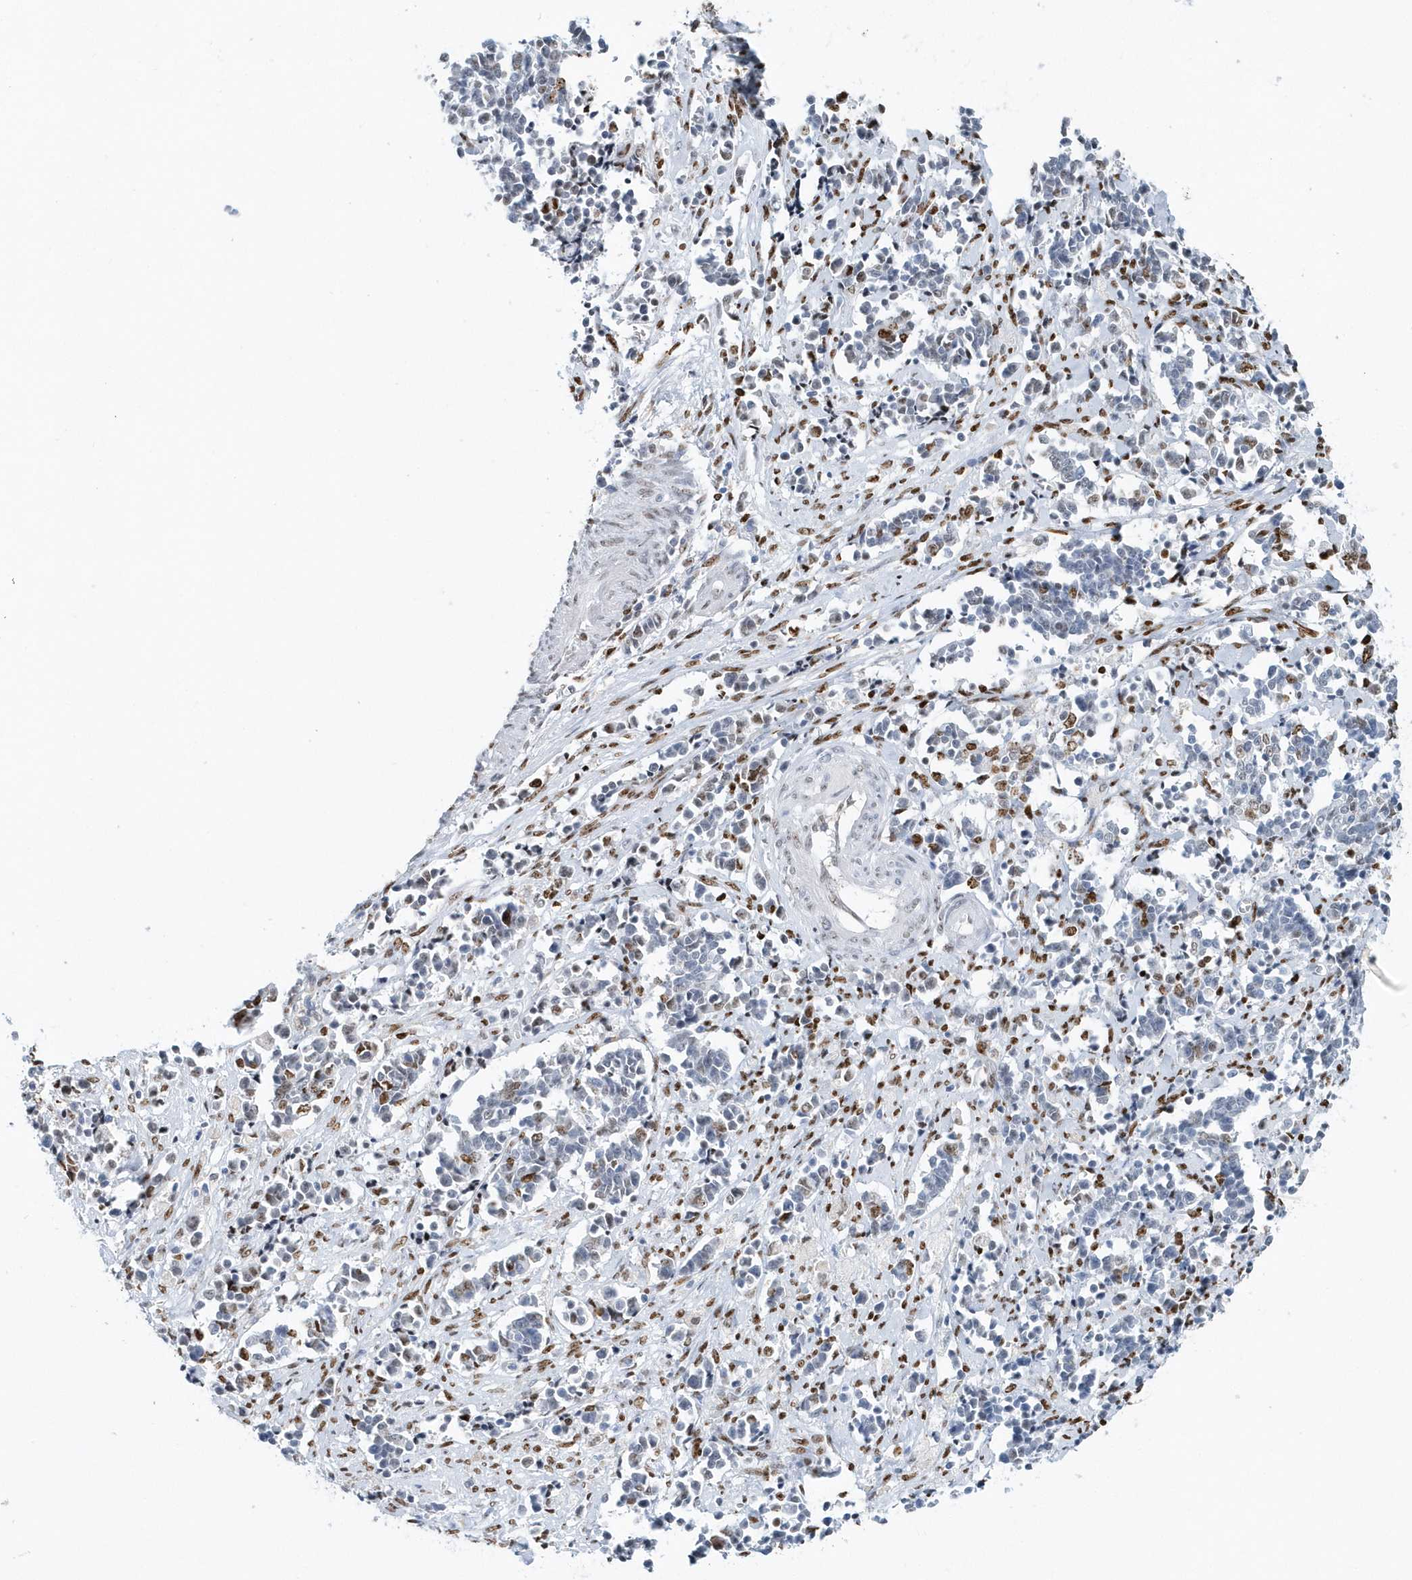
{"staining": {"intensity": "moderate", "quantity": "<25%", "location": "nuclear"}, "tissue": "cervical cancer", "cell_type": "Tumor cells", "image_type": "cancer", "snomed": [{"axis": "morphology", "description": "Normal tissue, NOS"}, {"axis": "morphology", "description": "Squamous cell carcinoma, NOS"}, {"axis": "topography", "description": "Cervix"}], "caption": "This micrograph reveals cervical cancer stained with immunohistochemistry to label a protein in brown. The nuclear of tumor cells show moderate positivity for the protein. Nuclei are counter-stained blue.", "gene": "MACROH2A2", "patient": {"sex": "female", "age": 35}}